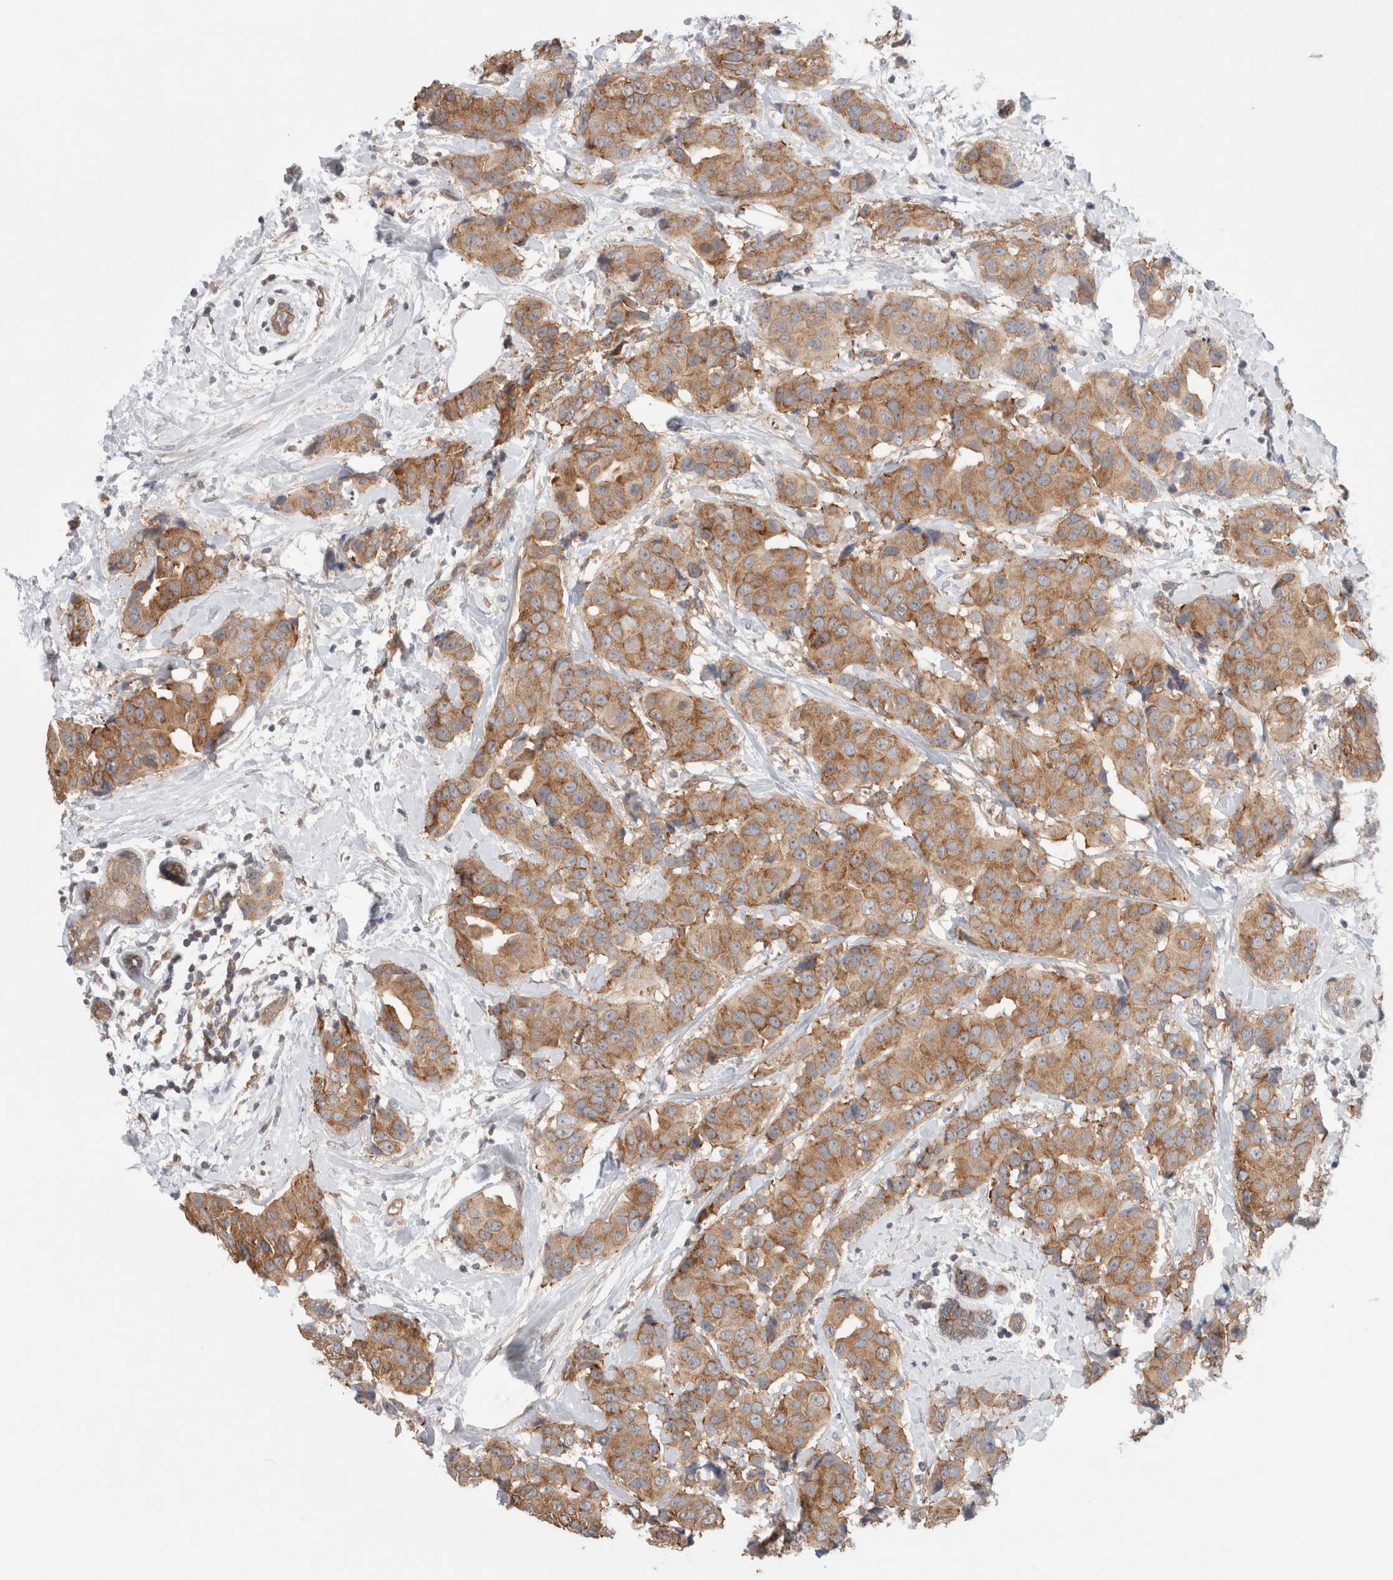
{"staining": {"intensity": "moderate", "quantity": ">75%", "location": "cytoplasmic/membranous"}, "tissue": "breast cancer", "cell_type": "Tumor cells", "image_type": "cancer", "snomed": [{"axis": "morphology", "description": "Normal tissue, NOS"}, {"axis": "morphology", "description": "Duct carcinoma"}, {"axis": "topography", "description": "Breast"}], "caption": "About >75% of tumor cells in human intraductal carcinoma (breast) show moderate cytoplasmic/membranous protein expression as visualized by brown immunohistochemical staining.", "gene": "RASAL2", "patient": {"sex": "female", "age": 39}}